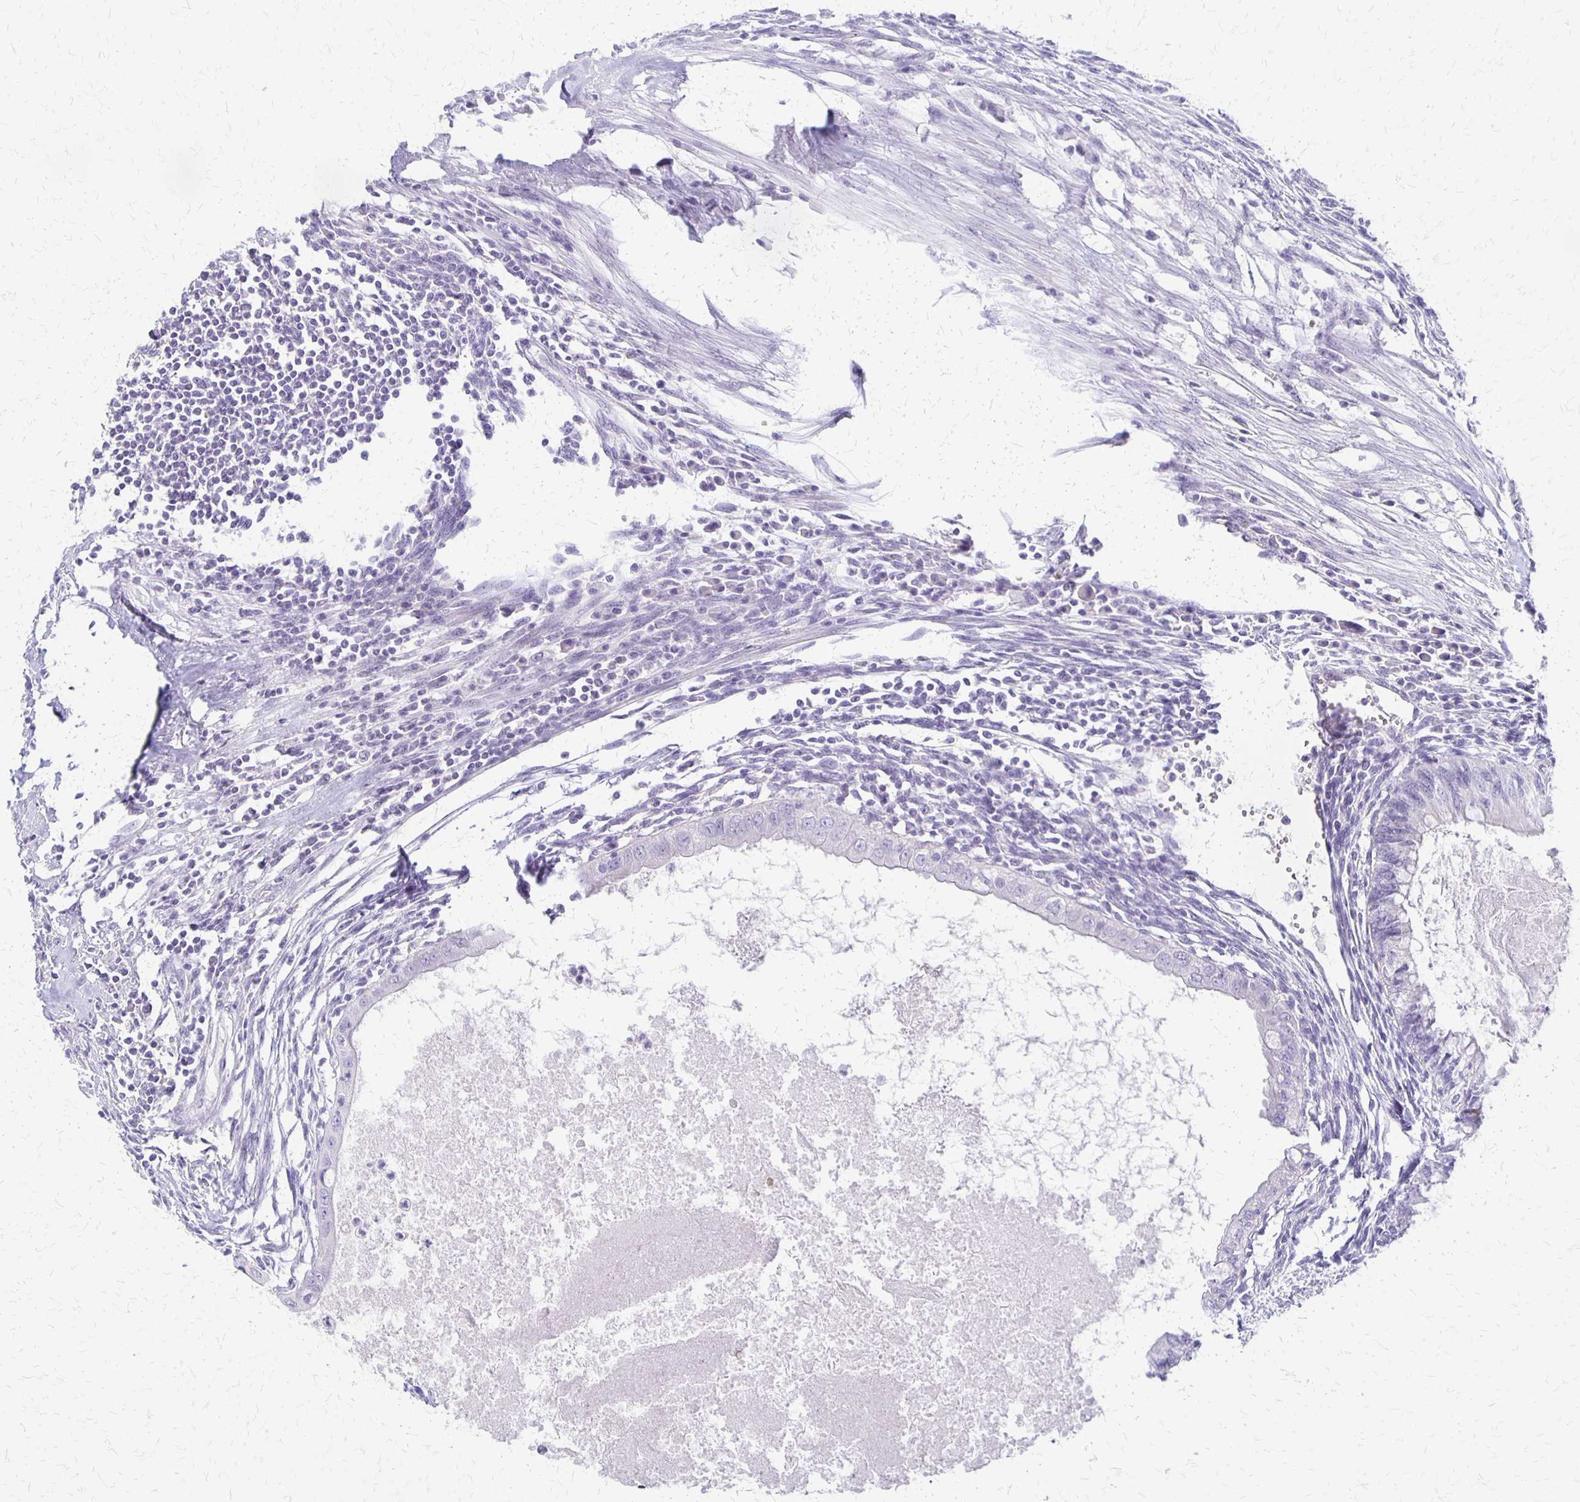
{"staining": {"intensity": "negative", "quantity": "none", "location": "none"}, "tissue": "testis cancer", "cell_type": "Tumor cells", "image_type": "cancer", "snomed": [{"axis": "morphology", "description": "Carcinoma, Embryonal, NOS"}, {"axis": "topography", "description": "Testis"}], "caption": "Immunohistochemistry micrograph of neoplastic tissue: testis cancer (embryonal carcinoma) stained with DAB reveals no significant protein positivity in tumor cells. (Brightfield microscopy of DAB (3,3'-diaminobenzidine) immunohistochemistry (IHC) at high magnification).", "gene": "RHOC", "patient": {"sex": "male", "age": 37}}